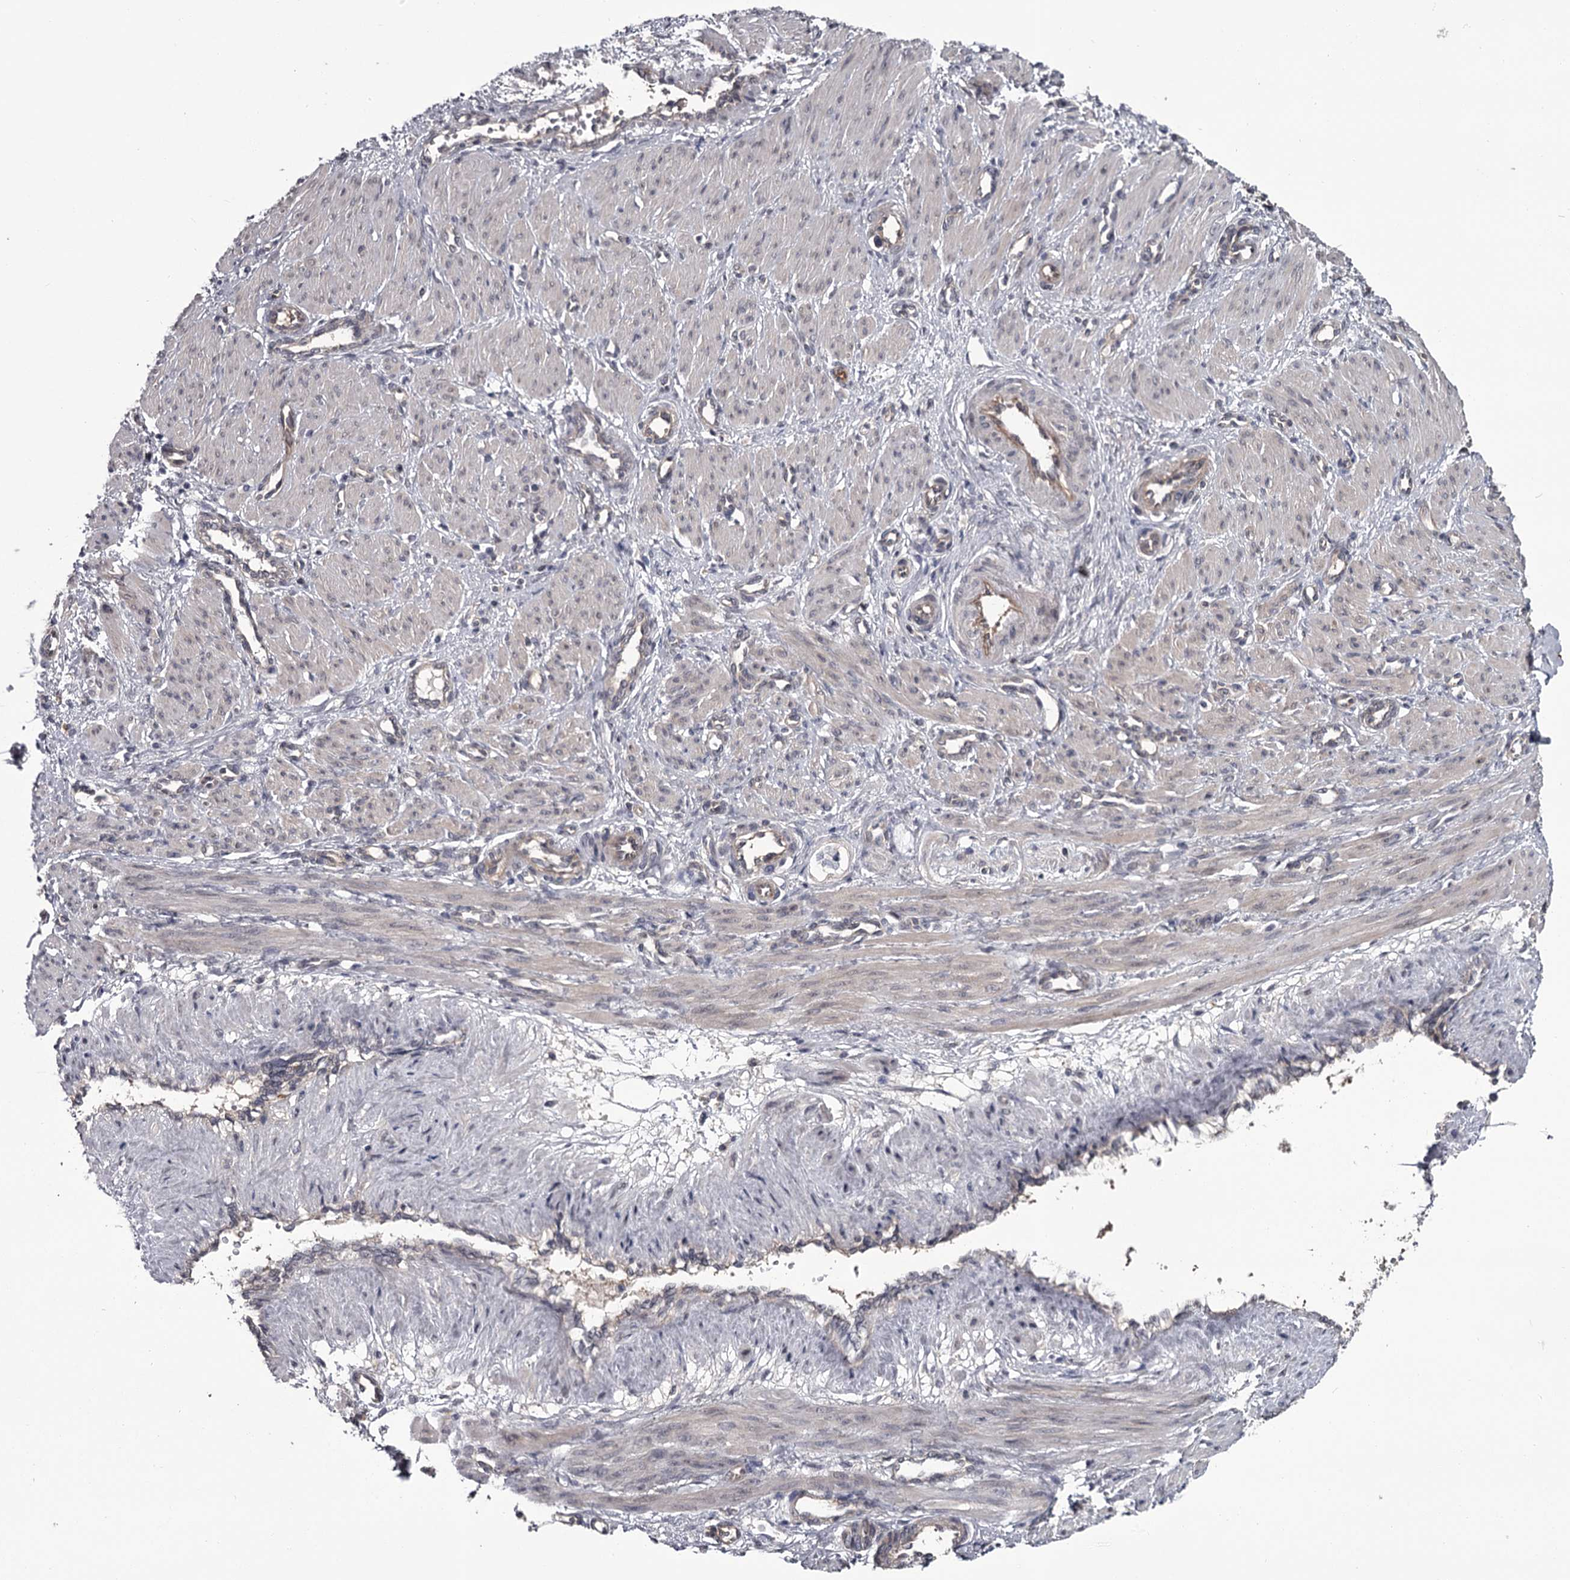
{"staining": {"intensity": "negative", "quantity": "none", "location": "none"}, "tissue": "smooth muscle", "cell_type": "Smooth muscle cells", "image_type": "normal", "snomed": [{"axis": "morphology", "description": "Normal tissue, NOS"}, {"axis": "topography", "description": "Endometrium"}], "caption": "The micrograph shows no staining of smooth muscle cells in normal smooth muscle. (Immunohistochemistry (ihc), brightfield microscopy, high magnification).", "gene": "DAO", "patient": {"sex": "female", "age": 33}}